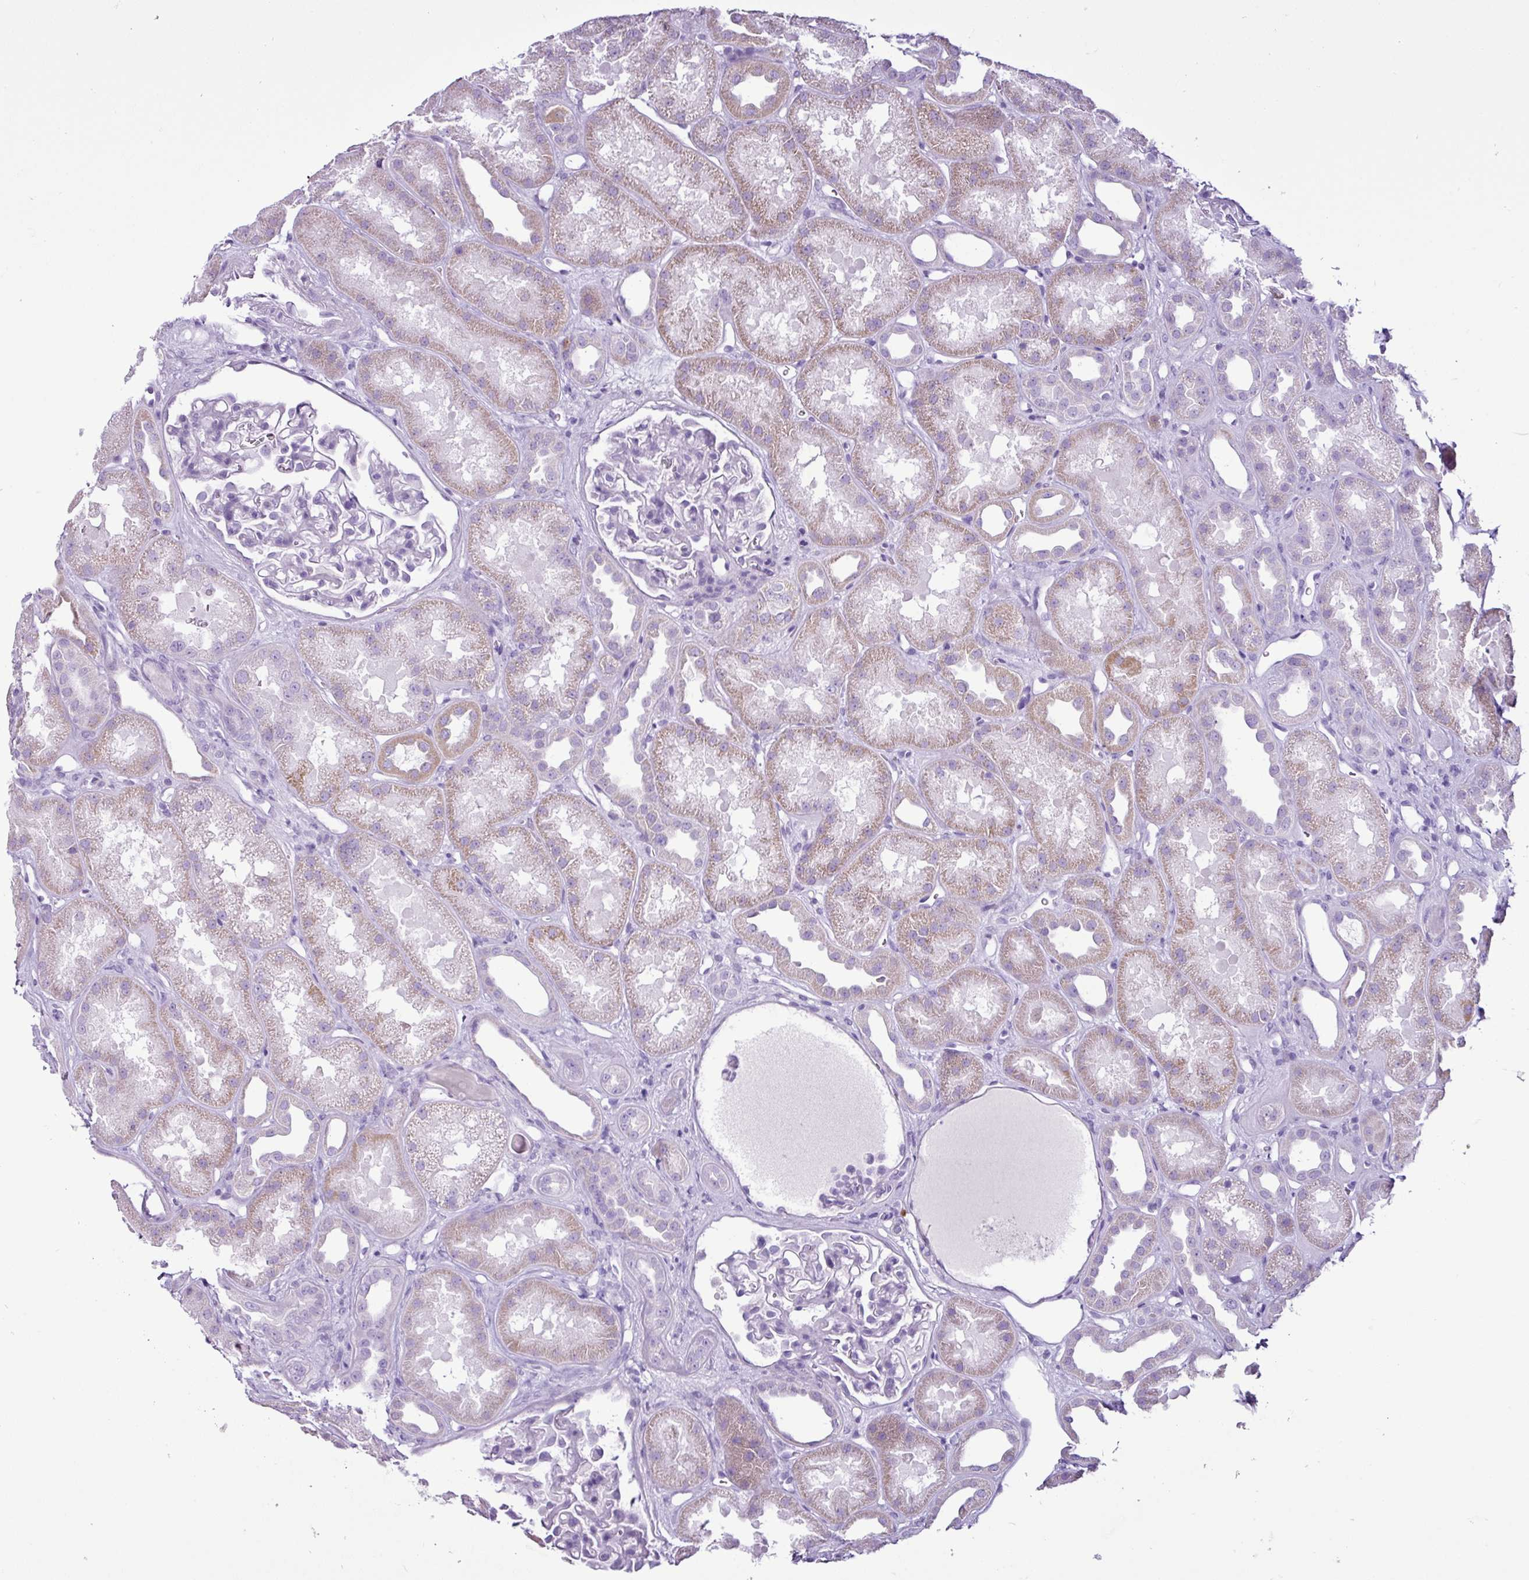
{"staining": {"intensity": "negative", "quantity": "none", "location": "none"}, "tissue": "kidney", "cell_type": "Cells in glomeruli", "image_type": "normal", "snomed": [{"axis": "morphology", "description": "Normal tissue, NOS"}, {"axis": "topography", "description": "Kidney"}], "caption": "Cells in glomeruli show no significant protein staining in benign kidney.", "gene": "LILRB4", "patient": {"sex": "male", "age": 61}}